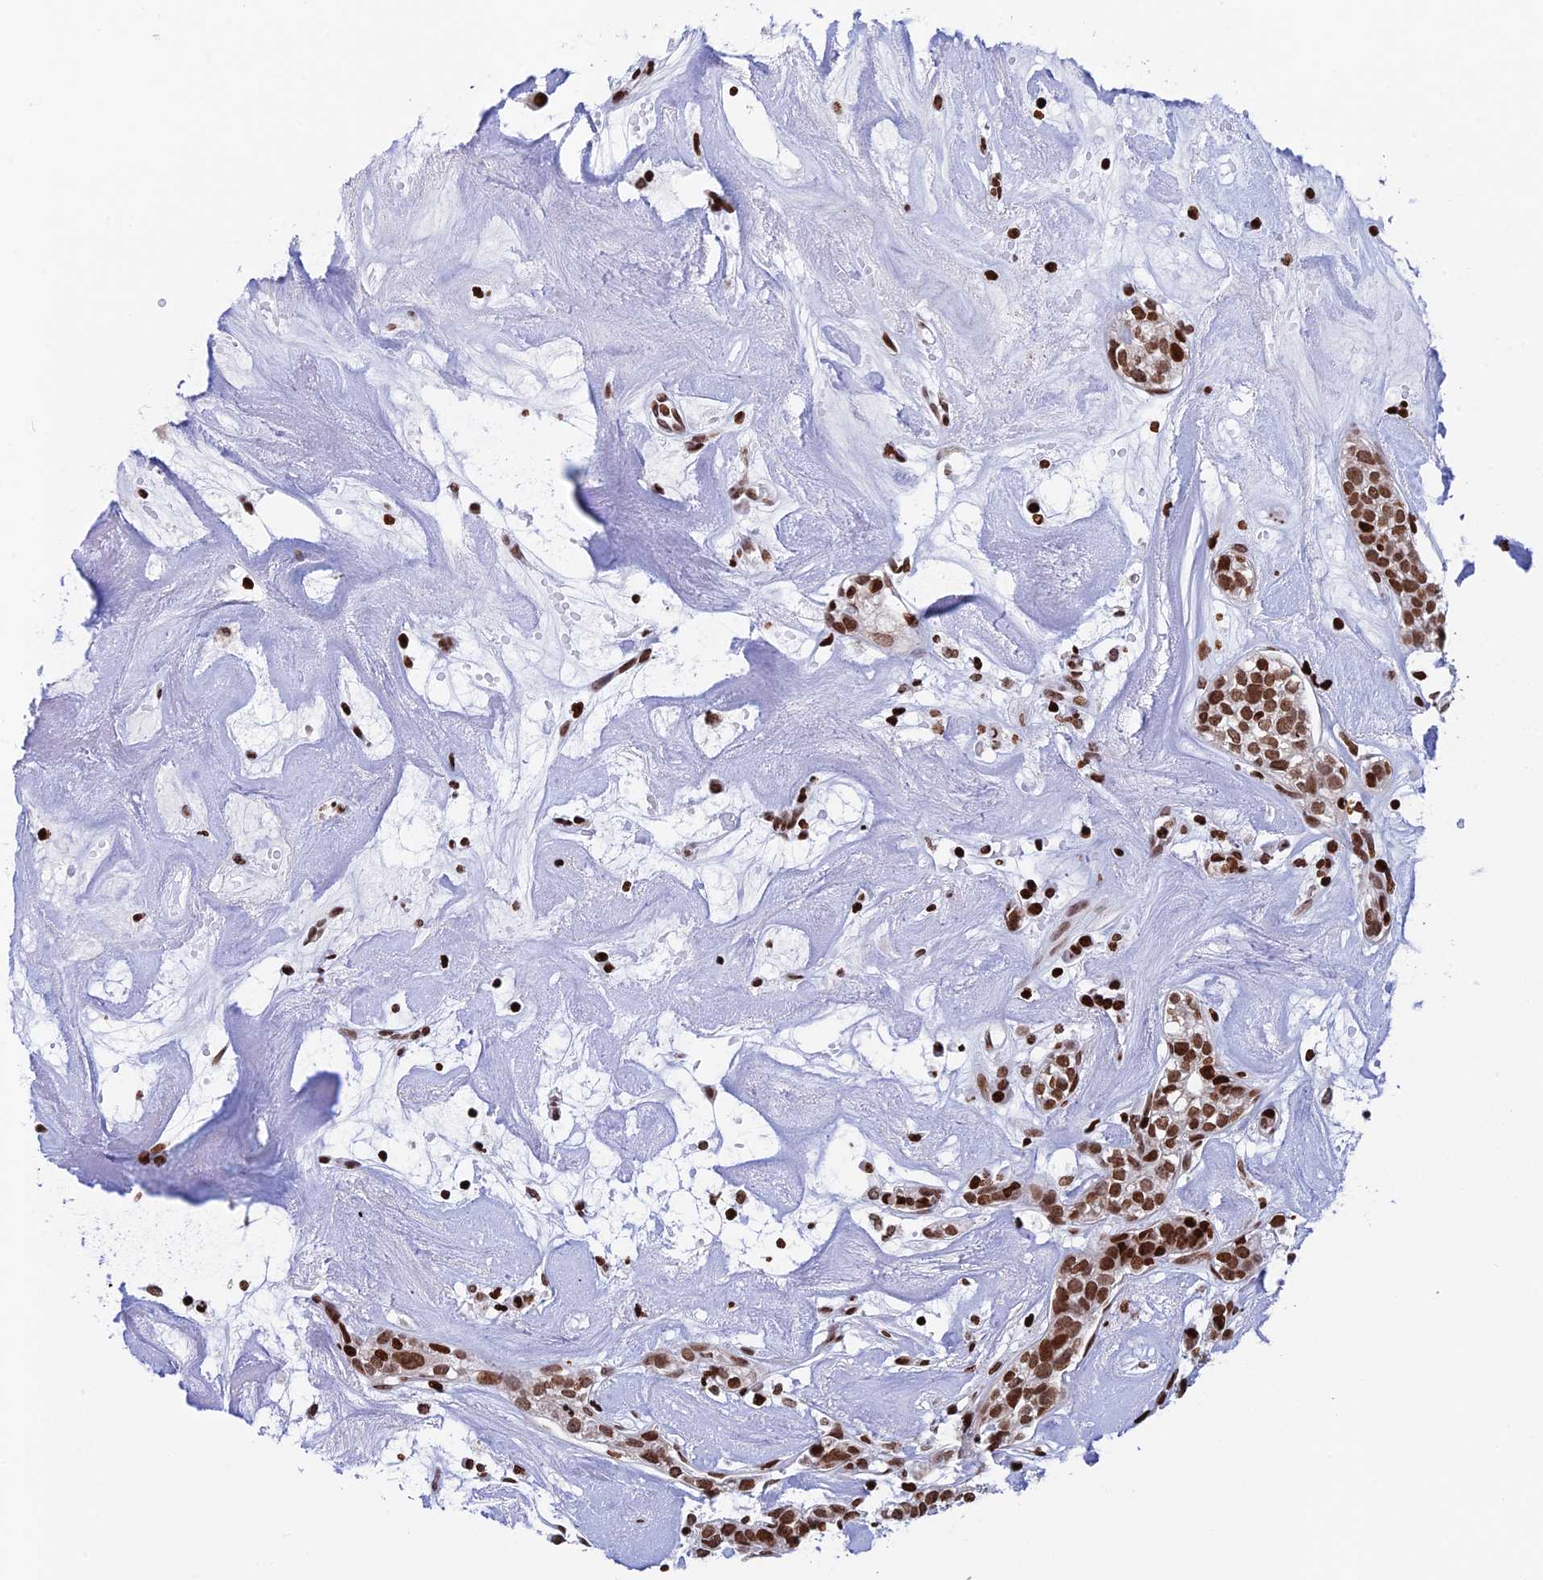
{"staining": {"intensity": "moderate", "quantity": ">75%", "location": "nuclear"}, "tissue": "head and neck cancer", "cell_type": "Tumor cells", "image_type": "cancer", "snomed": [{"axis": "morphology", "description": "Adenocarcinoma, NOS"}, {"axis": "topography", "description": "Salivary gland"}, {"axis": "topography", "description": "Head-Neck"}], "caption": "Adenocarcinoma (head and neck) stained with DAB immunohistochemistry (IHC) displays medium levels of moderate nuclear positivity in approximately >75% of tumor cells. The staining was performed using DAB (3,3'-diaminobenzidine) to visualize the protein expression in brown, while the nuclei were stained in blue with hematoxylin (Magnification: 20x).", "gene": "RPAP1", "patient": {"sex": "female", "age": 65}}